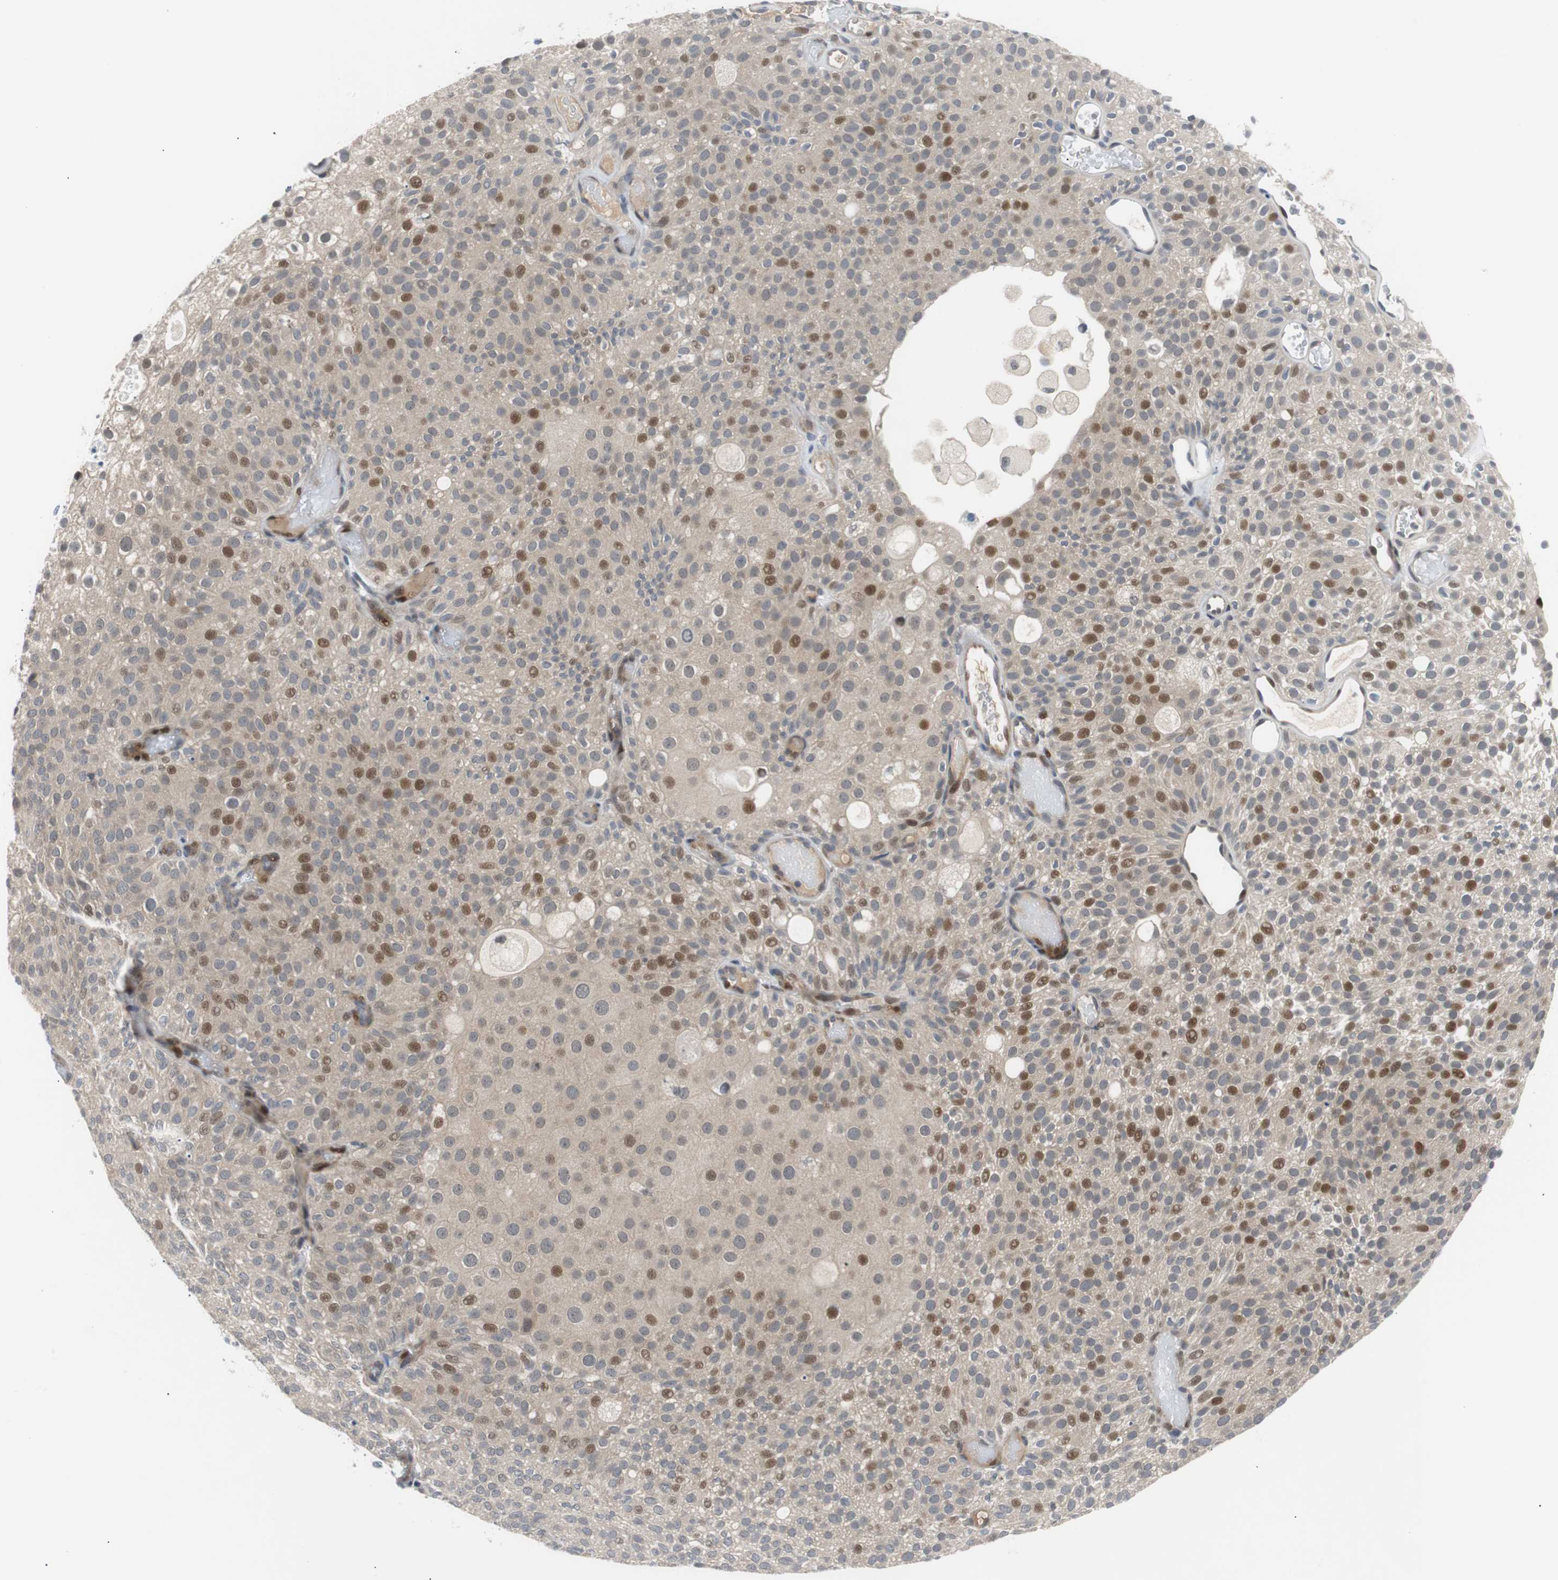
{"staining": {"intensity": "moderate", "quantity": "25%-75%", "location": "nuclear"}, "tissue": "urothelial cancer", "cell_type": "Tumor cells", "image_type": "cancer", "snomed": [{"axis": "morphology", "description": "Urothelial carcinoma, Low grade"}, {"axis": "topography", "description": "Urinary bladder"}], "caption": "Immunohistochemistry (IHC) of human urothelial carcinoma (low-grade) demonstrates medium levels of moderate nuclear expression in approximately 25%-75% of tumor cells.", "gene": "MAP2K4", "patient": {"sex": "male", "age": 78}}